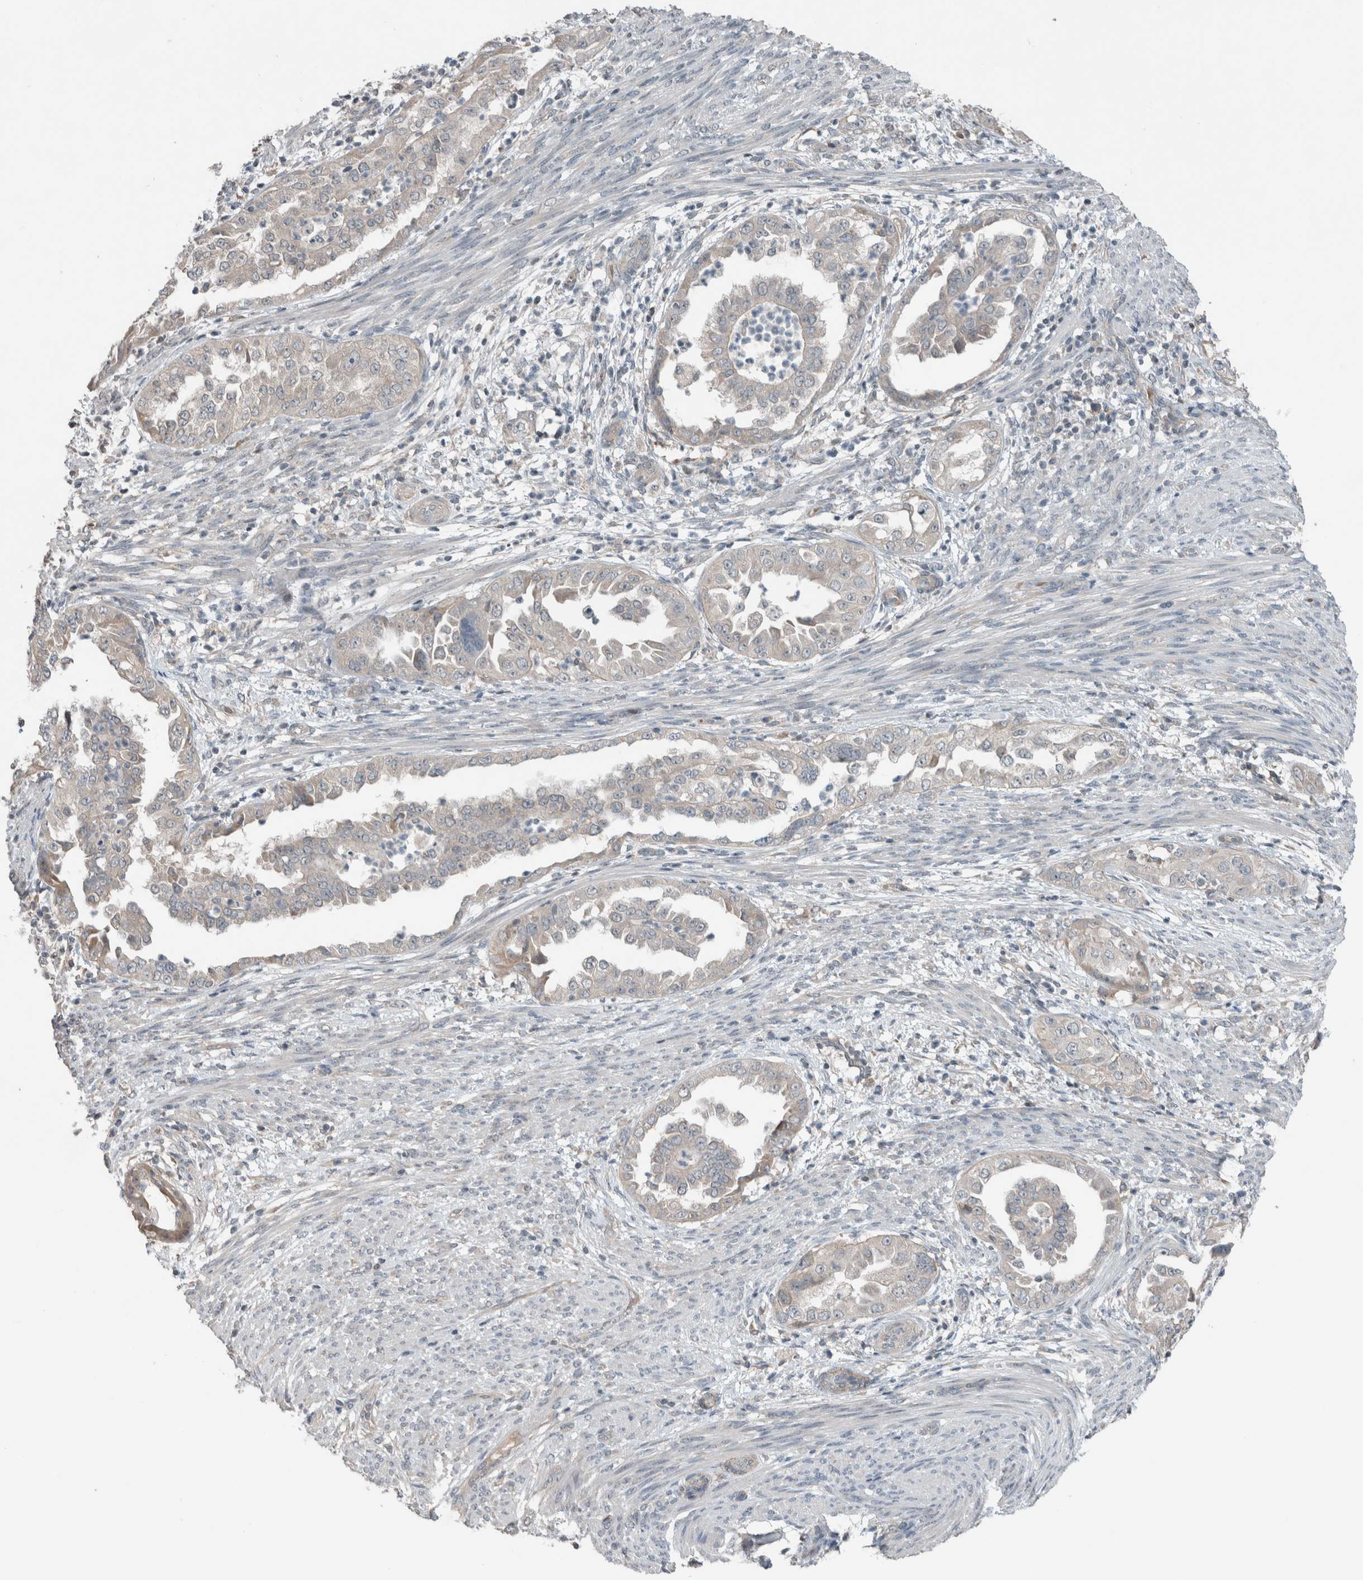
{"staining": {"intensity": "weak", "quantity": "<25%", "location": "cytoplasmic/membranous"}, "tissue": "endometrial cancer", "cell_type": "Tumor cells", "image_type": "cancer", "snomed": [{"axis": "morphology", "description": "Adenocarcinoma, NOS"}, {"axis": "topography", "description": "Endometrium"}], "caption": "There is no significant expression in tumor cells of endometrial cancer (adenocarcinoma).", "gene": "JADE2", "patient": {"sex": "female", "age": 85}}